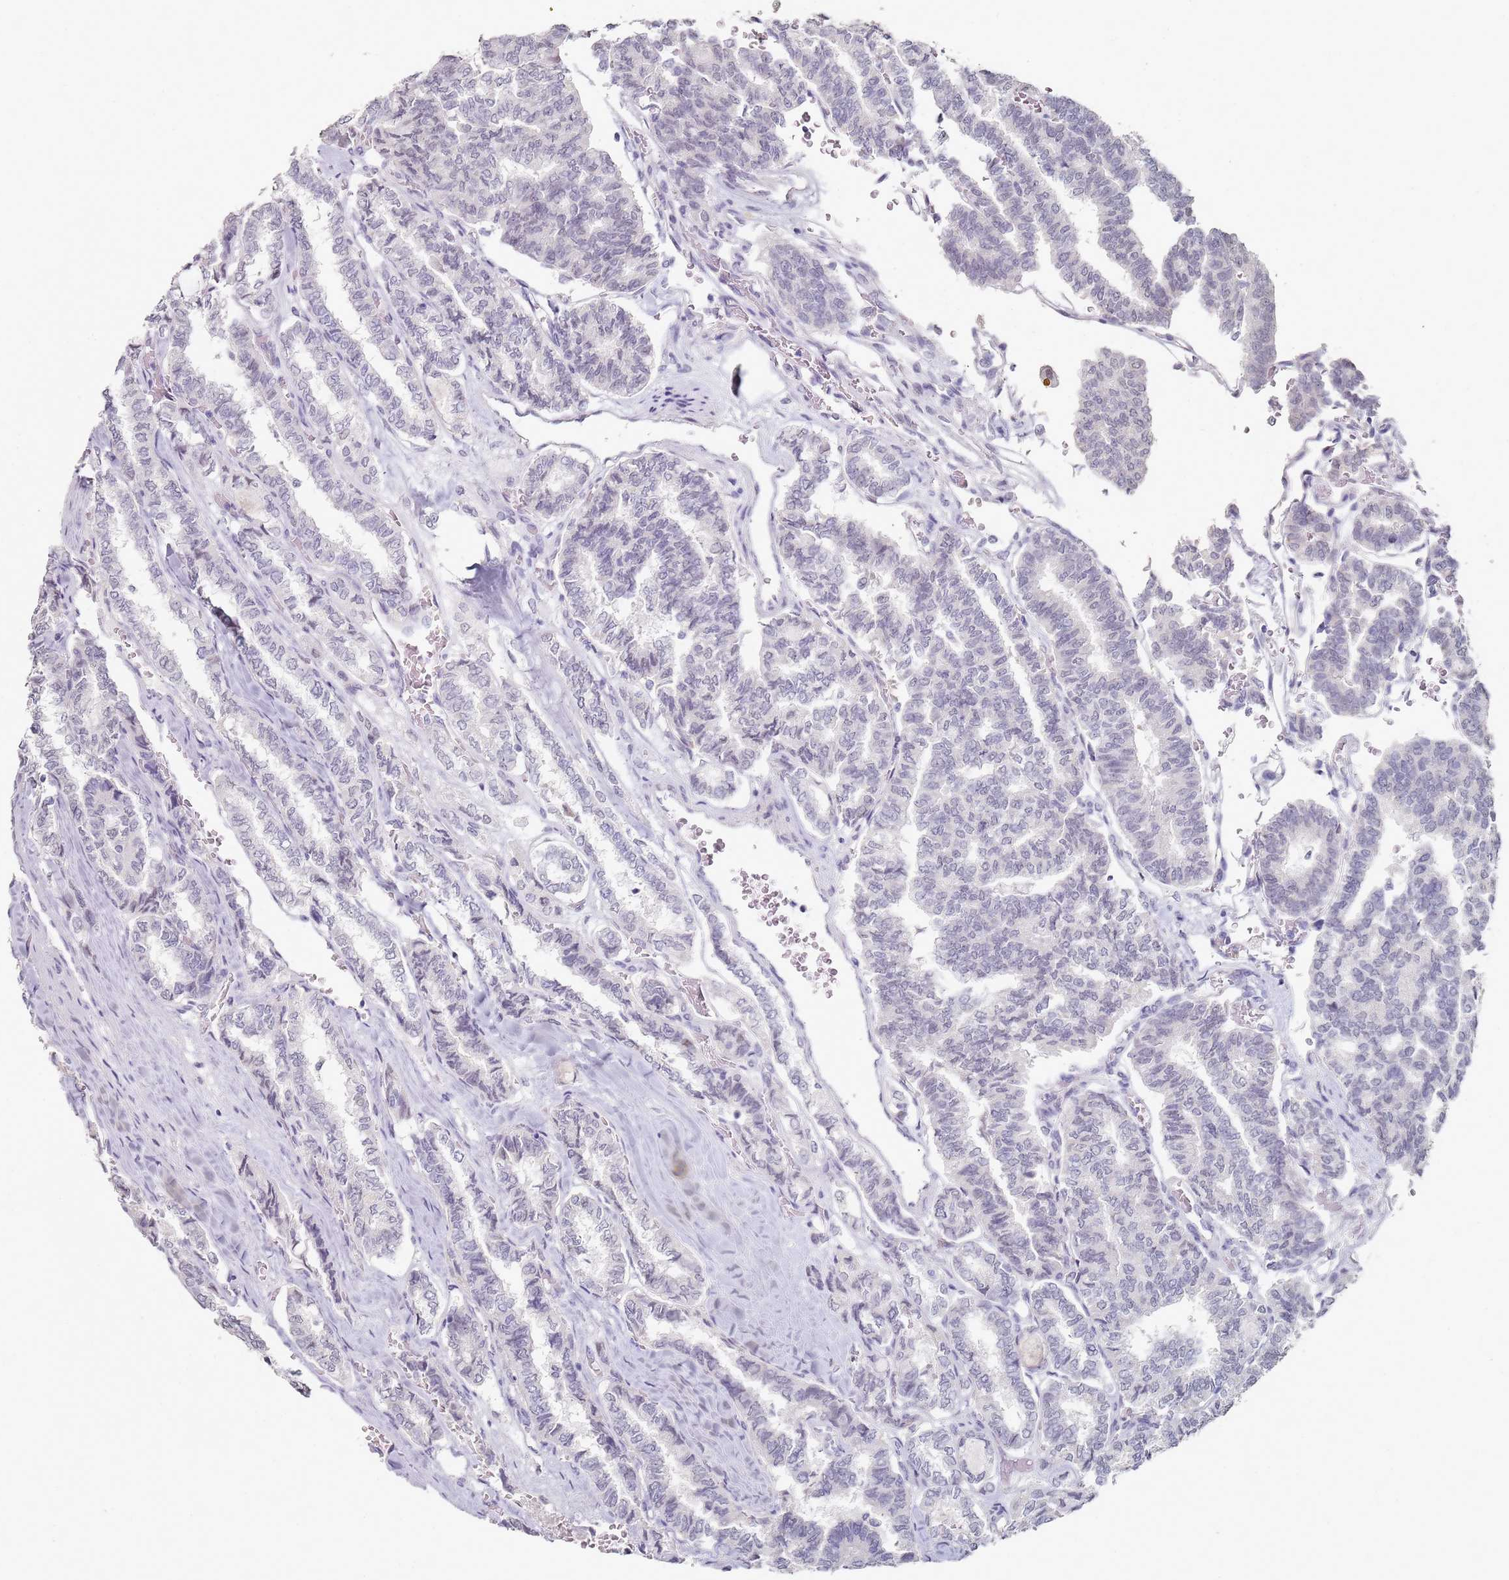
{"staining": {"intensity": "negative", "quantity": "none", "location": "none"}, "tissue": "thyroid cancer", "cell_type": "Tumor cells", "image_type": "cancer", "snomed": [{"axis": "morphology", "description": "Papillary adenocarcinoma, NOS"}, {"axis": "topography", "description": "Thyroid gland"}], "caption": "Tumor cells show no significant protein positivity in thyroid cancer.", "gene": "DNAH11", "patient": {"sex": "female", "age": 35}}